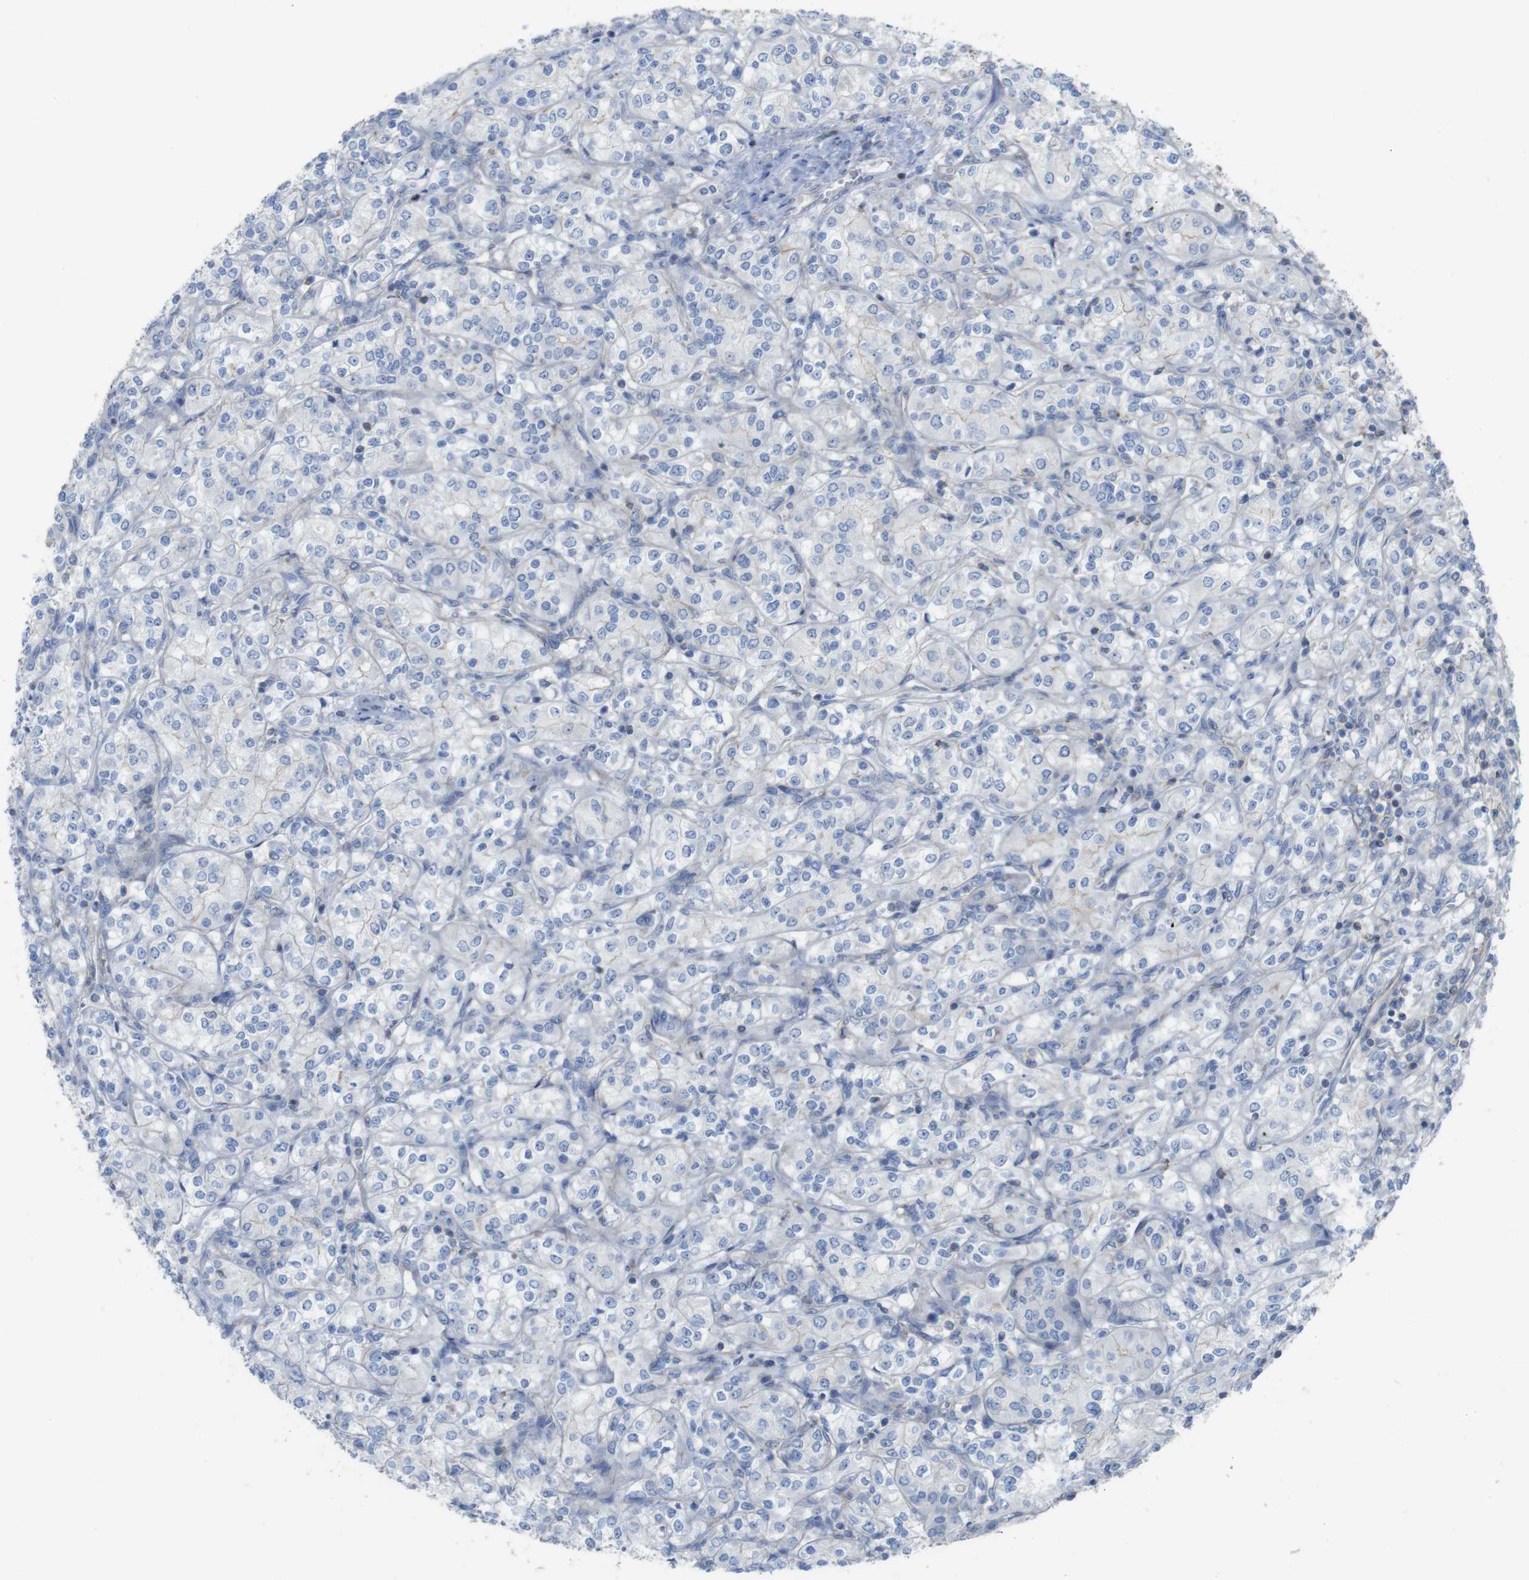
{"staining": {"intensity": "negative", "quantity": "none", "location": "none"}, "tissue": "renal cancer", "cell_type": "Tumor cells", "image_type": "cancer", "snomed": [{"axis": "morphology", "description": "Adenocarcinoma, NOS"}, {"axis": "topography", "description": "Kidney"}], "caption": "Renal cancer was stained to show a protein in brown. There is no significant positivity in tumor cells. (Brightfield microscopy of DAB IHC at high magnification).", "gene": "PREX2", "patient": {"sex": "male", "age": 77}}